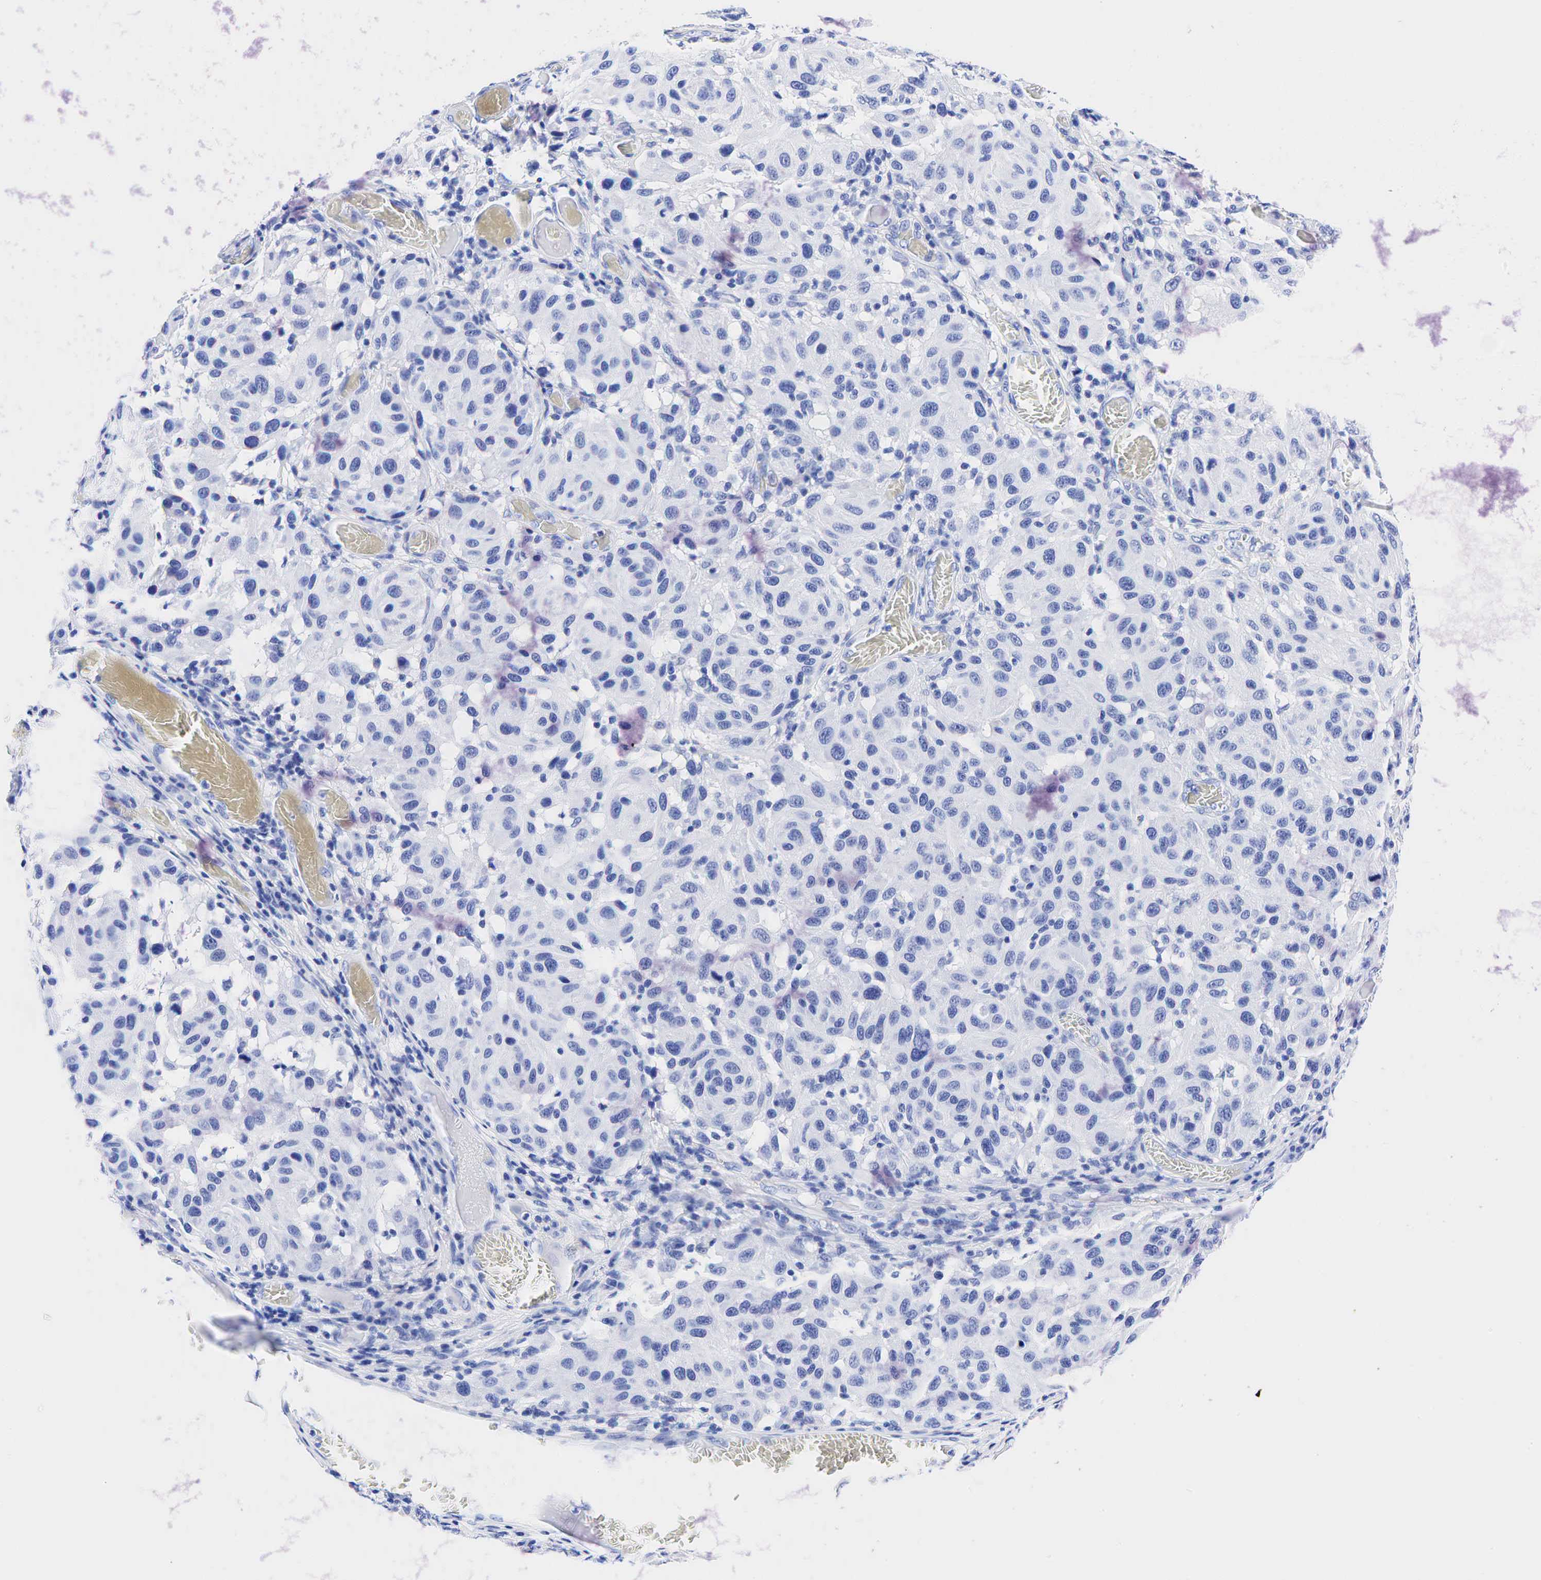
{"staining": {"intensity": "negative", "quantity": "none", "location": "none"}, "tissue": "melanoma", "cell_type": "Tumor cells", "image_type": "cancer", "snomed": [{"axis": "morphology", "description": "Malignant melanoma, NOS"}, {"axis": "topography", "description": "Skin"}], "caption": "IHC image of neoplastic tissue: melanoma stained with DAB (3,3'-diaminobenzidine) reveals no significant protein expression in tumor cells.", "gene": "KRT19", "patient": {"sex": "female", "age": 77}}